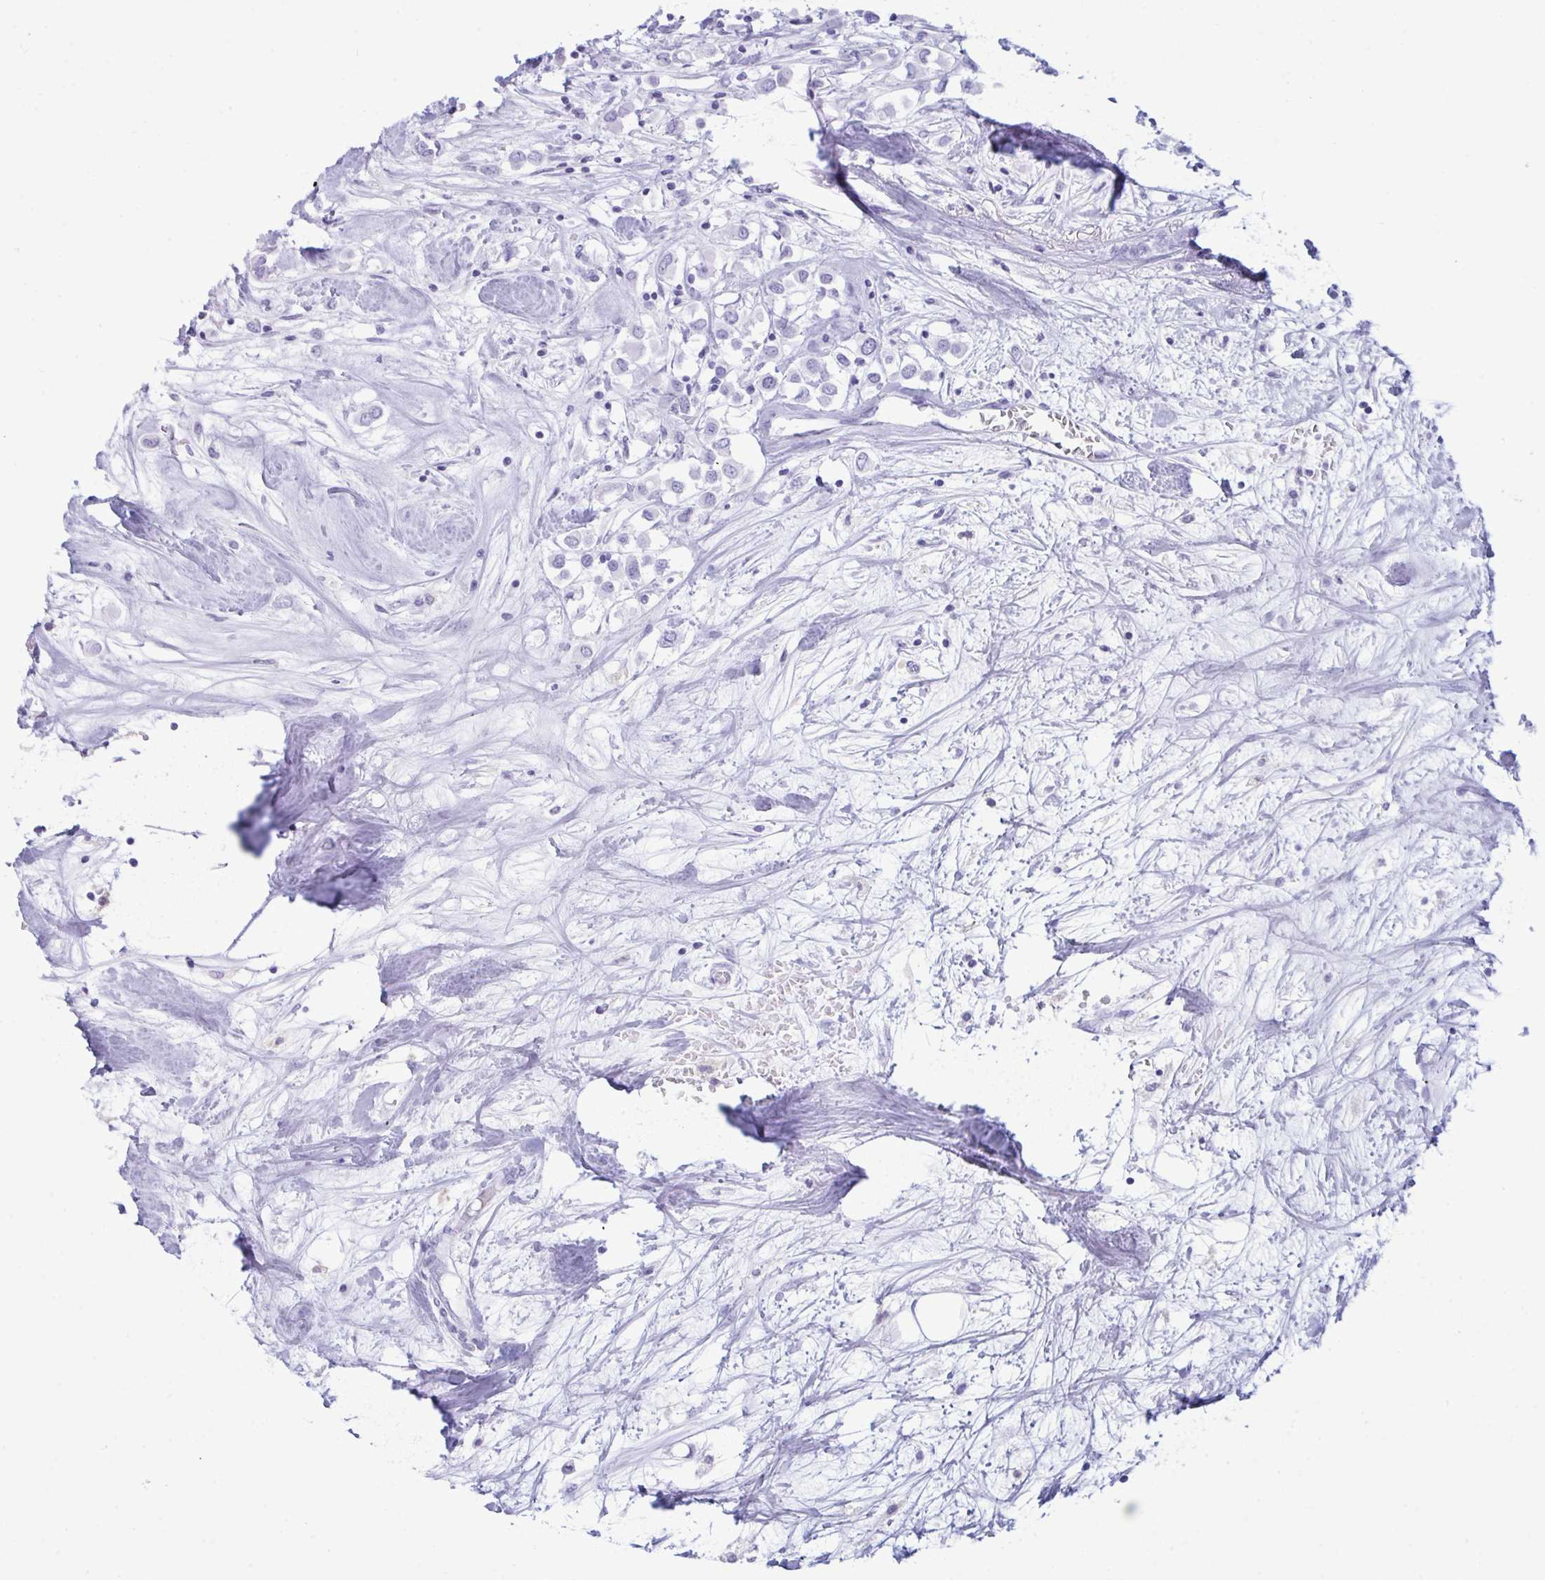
{"staining": {"intensity": "negative", "quantity": "none", "location": "none"}, "tissue": "breast cancer", "cell_type": "Tumor cells", "image_type": "cancer", "snomed": [{"axis": "morphology", "description": "Duct carcinoma"}, {"axis": "topography", "description": "Breast"}], "caption": "A histopathology image of intraductal carcinoma (breast) stained for a protein exhibits no brown staining in tumor cells.", "gene": "ANKRD60", "patient": {"sex": "female", "age": 61}}